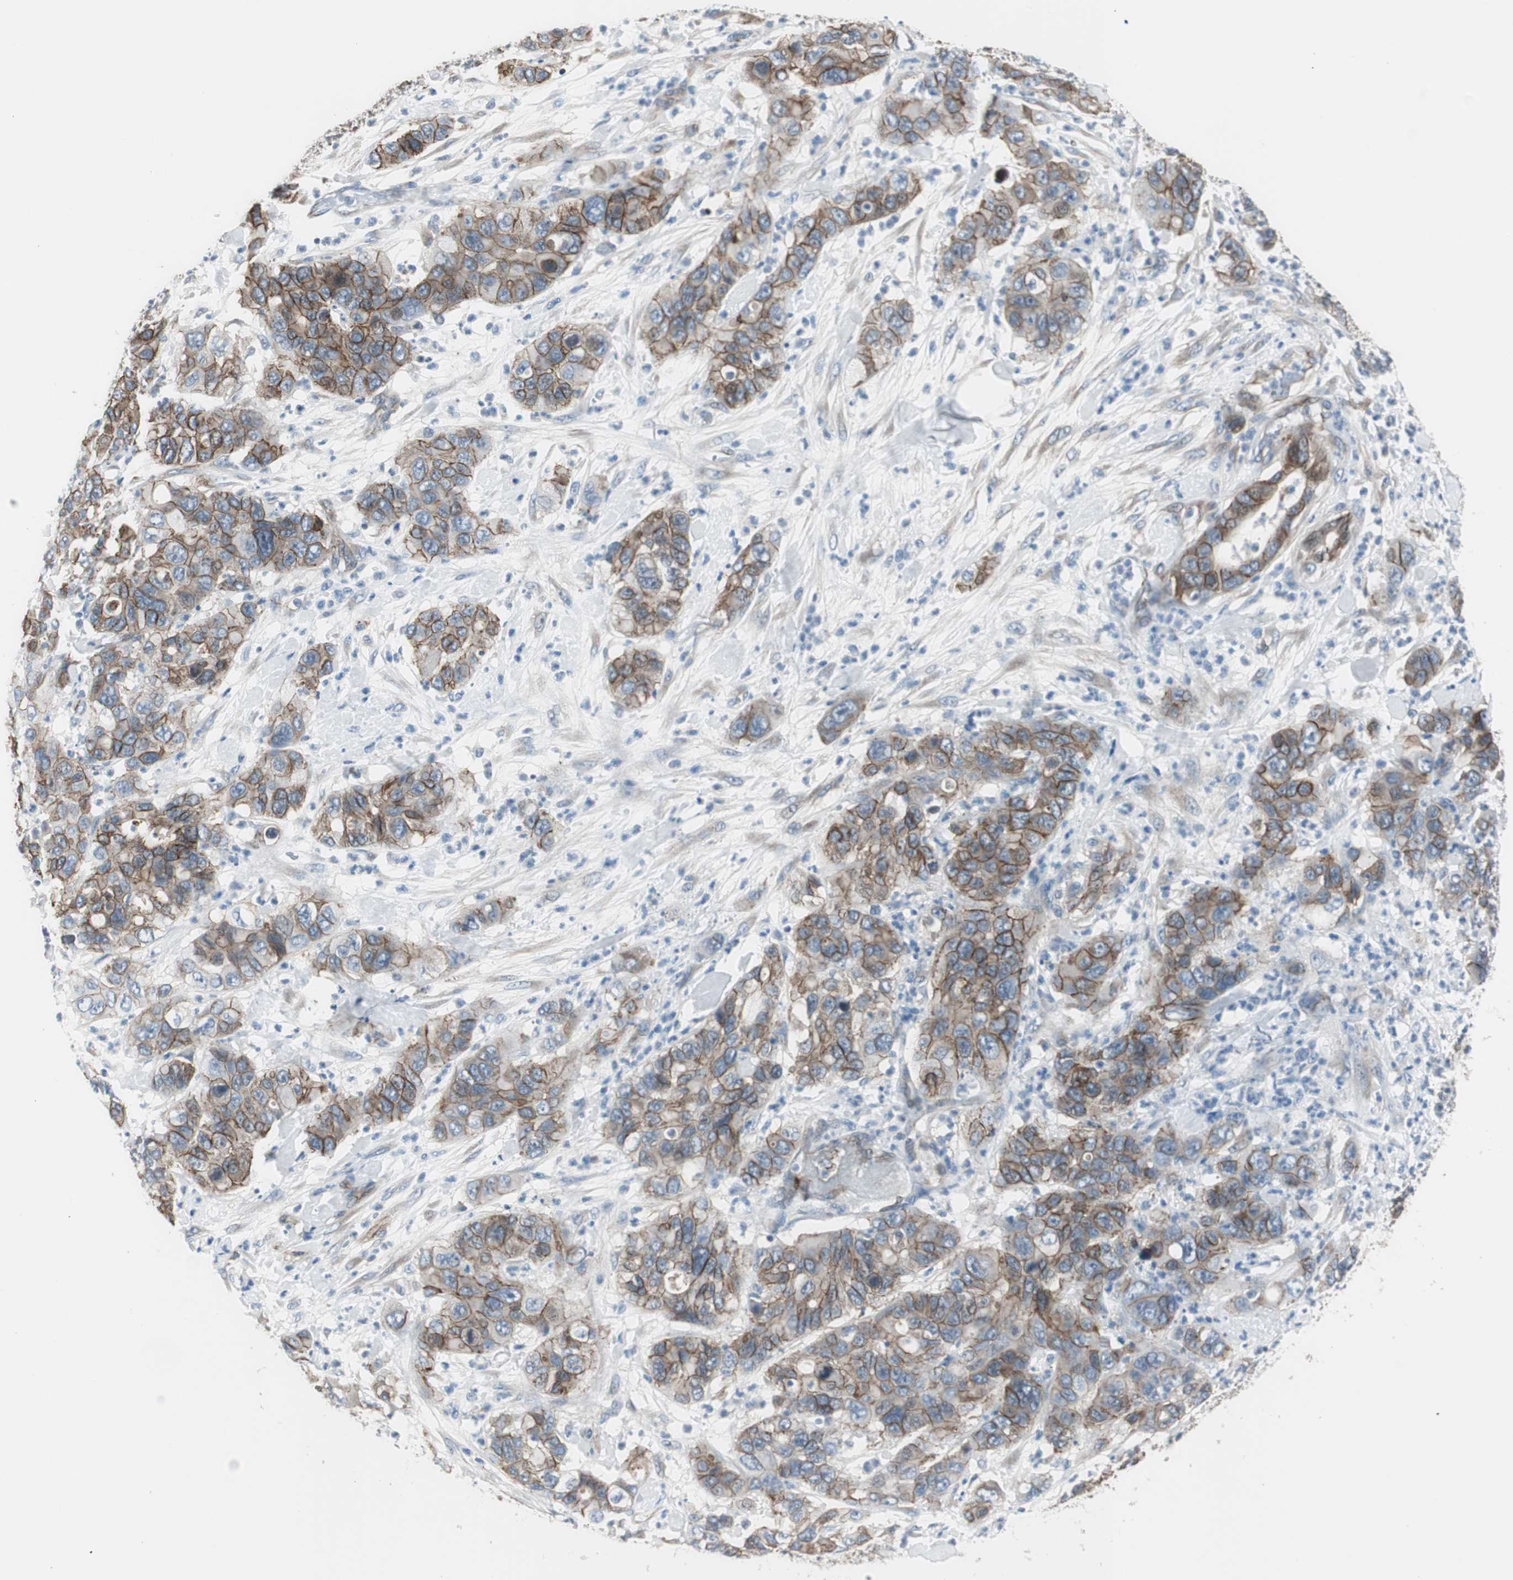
{"staining": {"intensity": "strong", "quantity": ">75%", "location": "cytoplasmic/membranous"}, "tissue": "pancreatic cancer", "cell_type": "Tumor cells", "image_type": "cancer", "snomed": [{"axis": "morphology", "description": "Adenocarcinoma, NOS"}, {"axis": "topography", "description": "Pancreas"}], "caption": "This is a histology image of immunohistochemistry (IHC) staining of pancreatic cancer (adenocarcinoma), which shows strong staining in the cytoplasmic/membranous of tumor cells.", "gene": "STXBP4", "patient": {"sex": "female", "age": 71}}